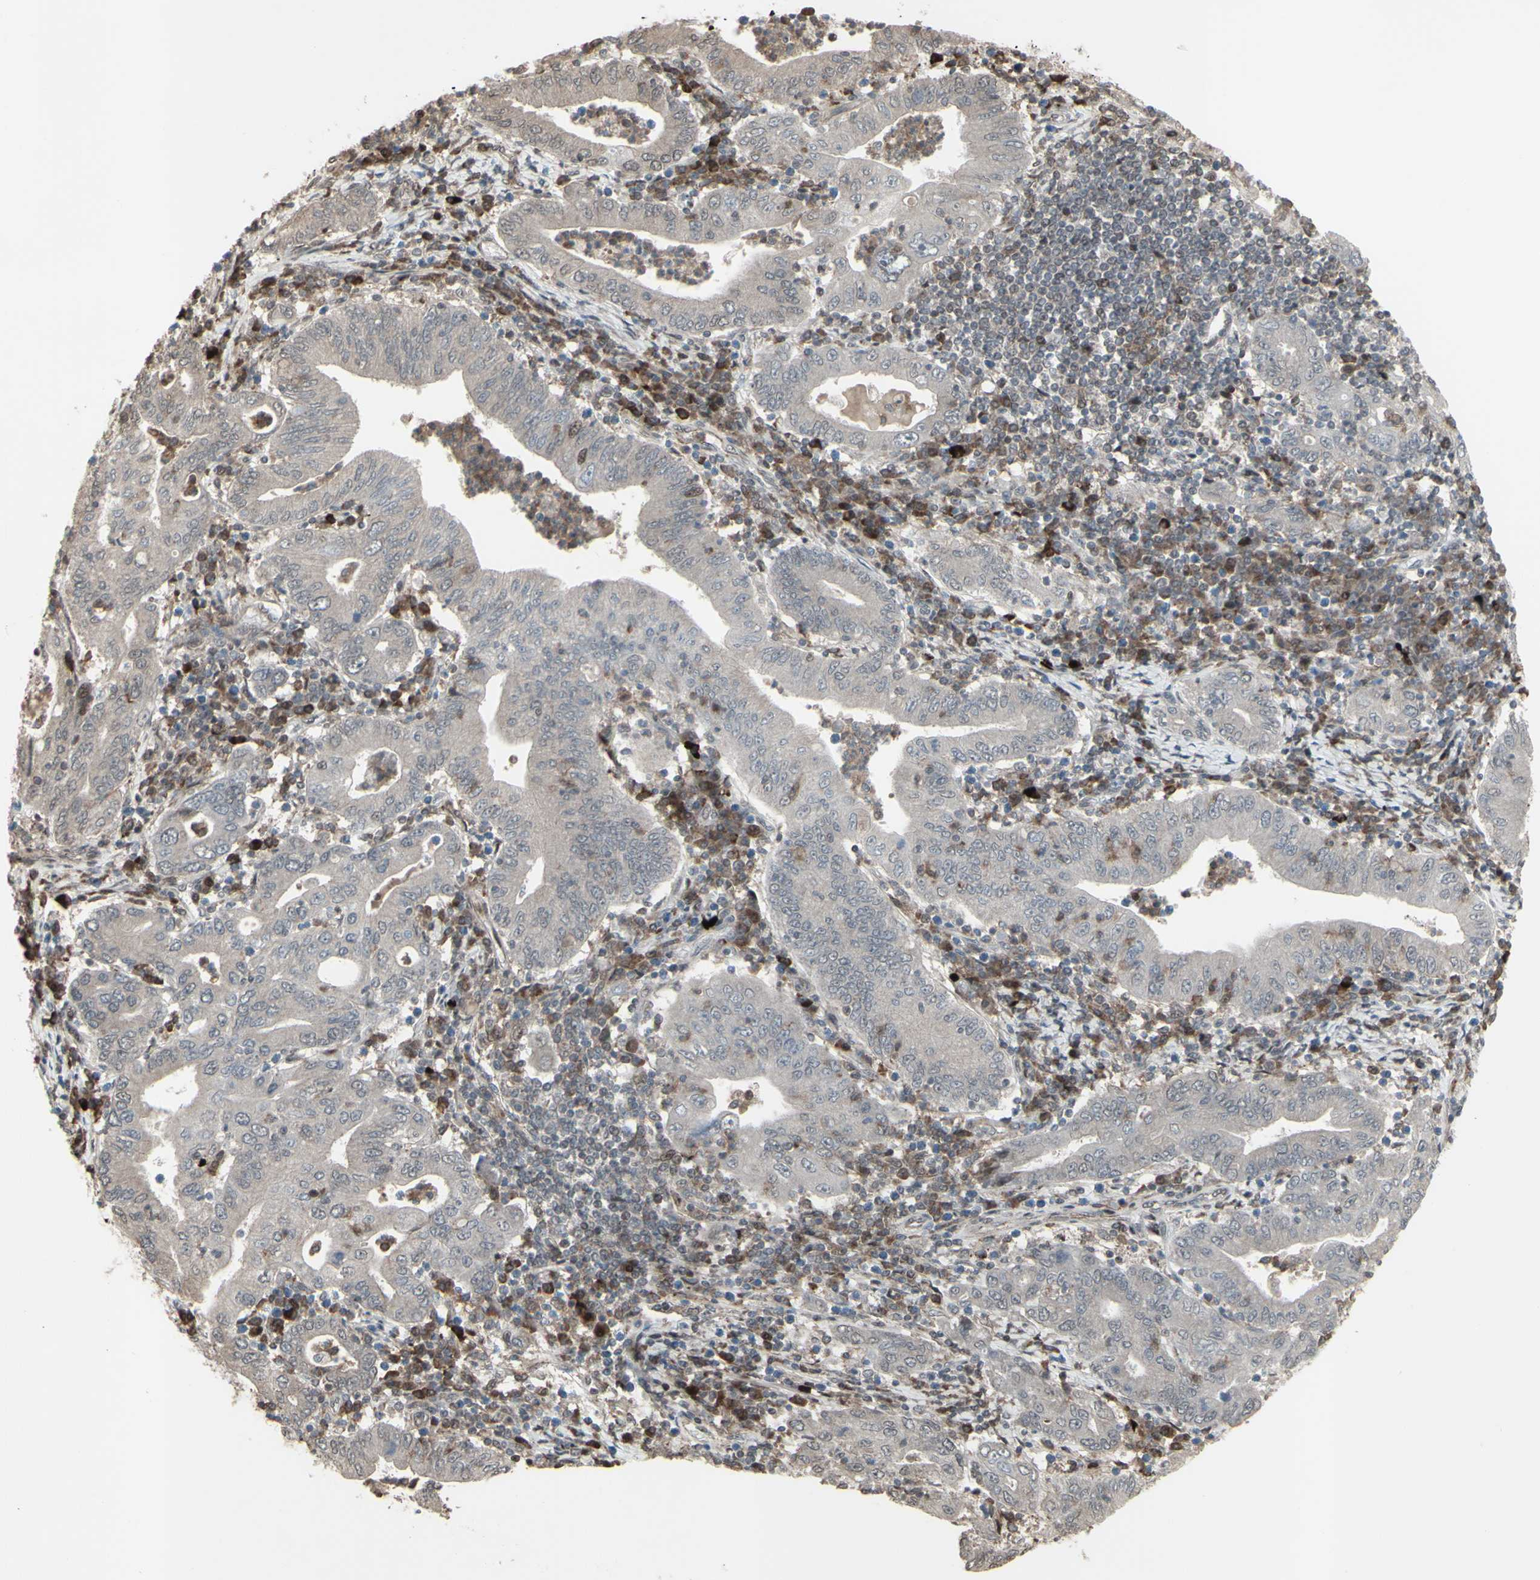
{"staining": {"intensity": "weak", "quantity": ">75%", "location": "cytoplasmic/membranous"}, "tissue": "stomach cancer", "cell_type": "Tumor cells", "image_type": "cancer", "snomed": [{"axis": "morphology", "description": "Normal tissue, NOS"}, {"axis": "morphology", "description": "Adenocarcinoma, NOS"}, {"axis": "topography", "description": "Esophagus"}, {"axis": "topography", "description": "Stomach, upper"}, {"axis": "topography", "description": "Peripheral nerve tissue"}], "caption": "This micrograph reveals stomach cancer (adenocarcinoma) stained with immunohistochemistry to label a protein in brown. The cytoplasmic/membranous of tumor cells show weak positivity for the protein. Nuclei are counter-stained blue.", "gene": "CD33", "patient": {"sex": "male", "age": 62}}